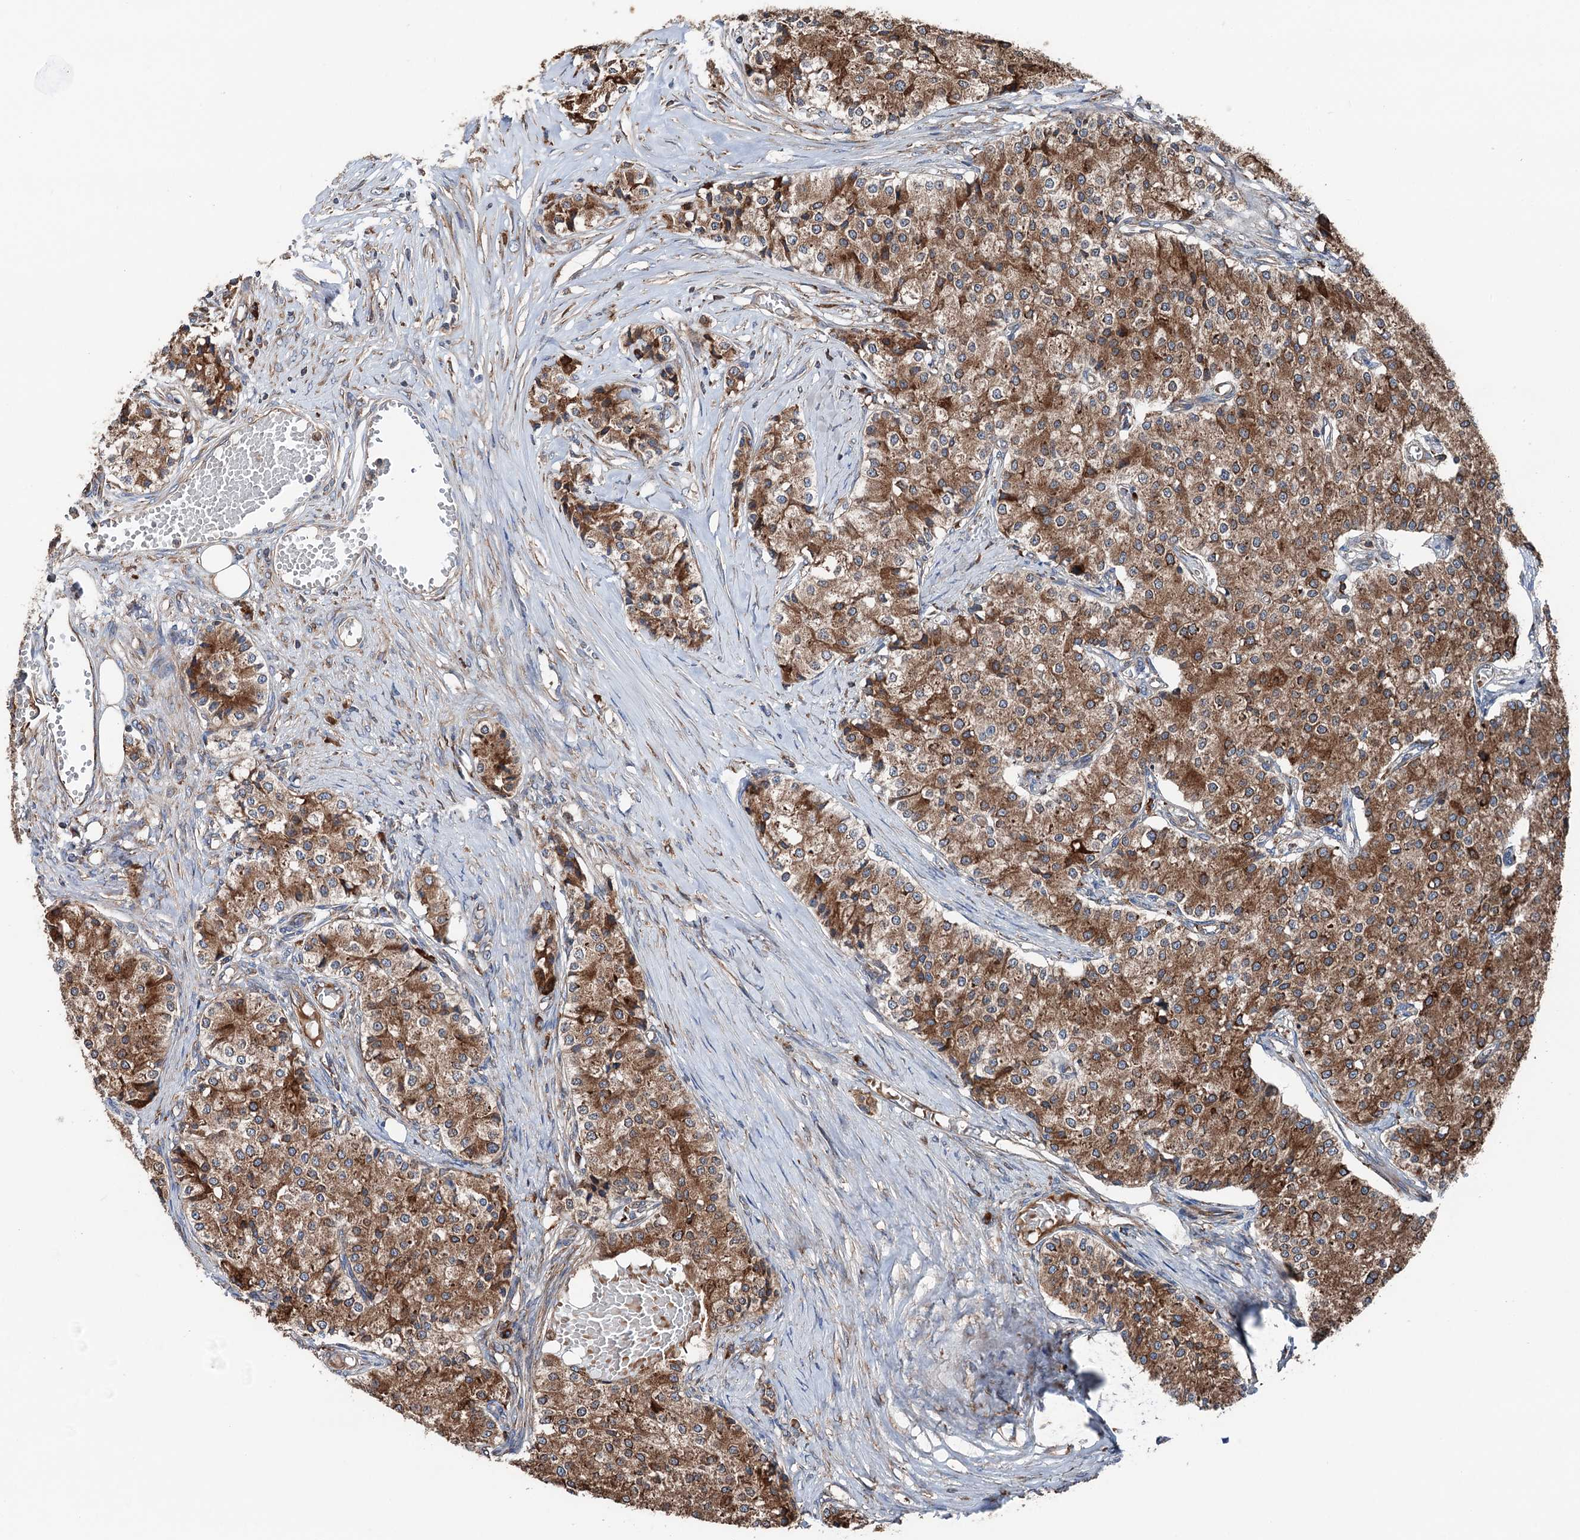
{"staining": {"intensity": "moderate", "quantity": ">75%", "location": "cytoplasmic/membranous"}, "tissue": "carcinoid", "cell_type": "Tumor cells", "image_type": "cancer", "snomed": [{"axis": "morphology", "description": "Carcinoid, malignant, NOS"}, {"axis": "topography", "description": "Colon"}], "caption": "Brown immunohistochemical staining in human carcinoid (malignant) shows moderate cytoplasmic/membranous staining in about >75% of tumor cells. (brown staining indicates protein expression, while blue staining denotes nuclei).", "gene": "ERP29", "patient": {"sex": "female", "age": 52}}